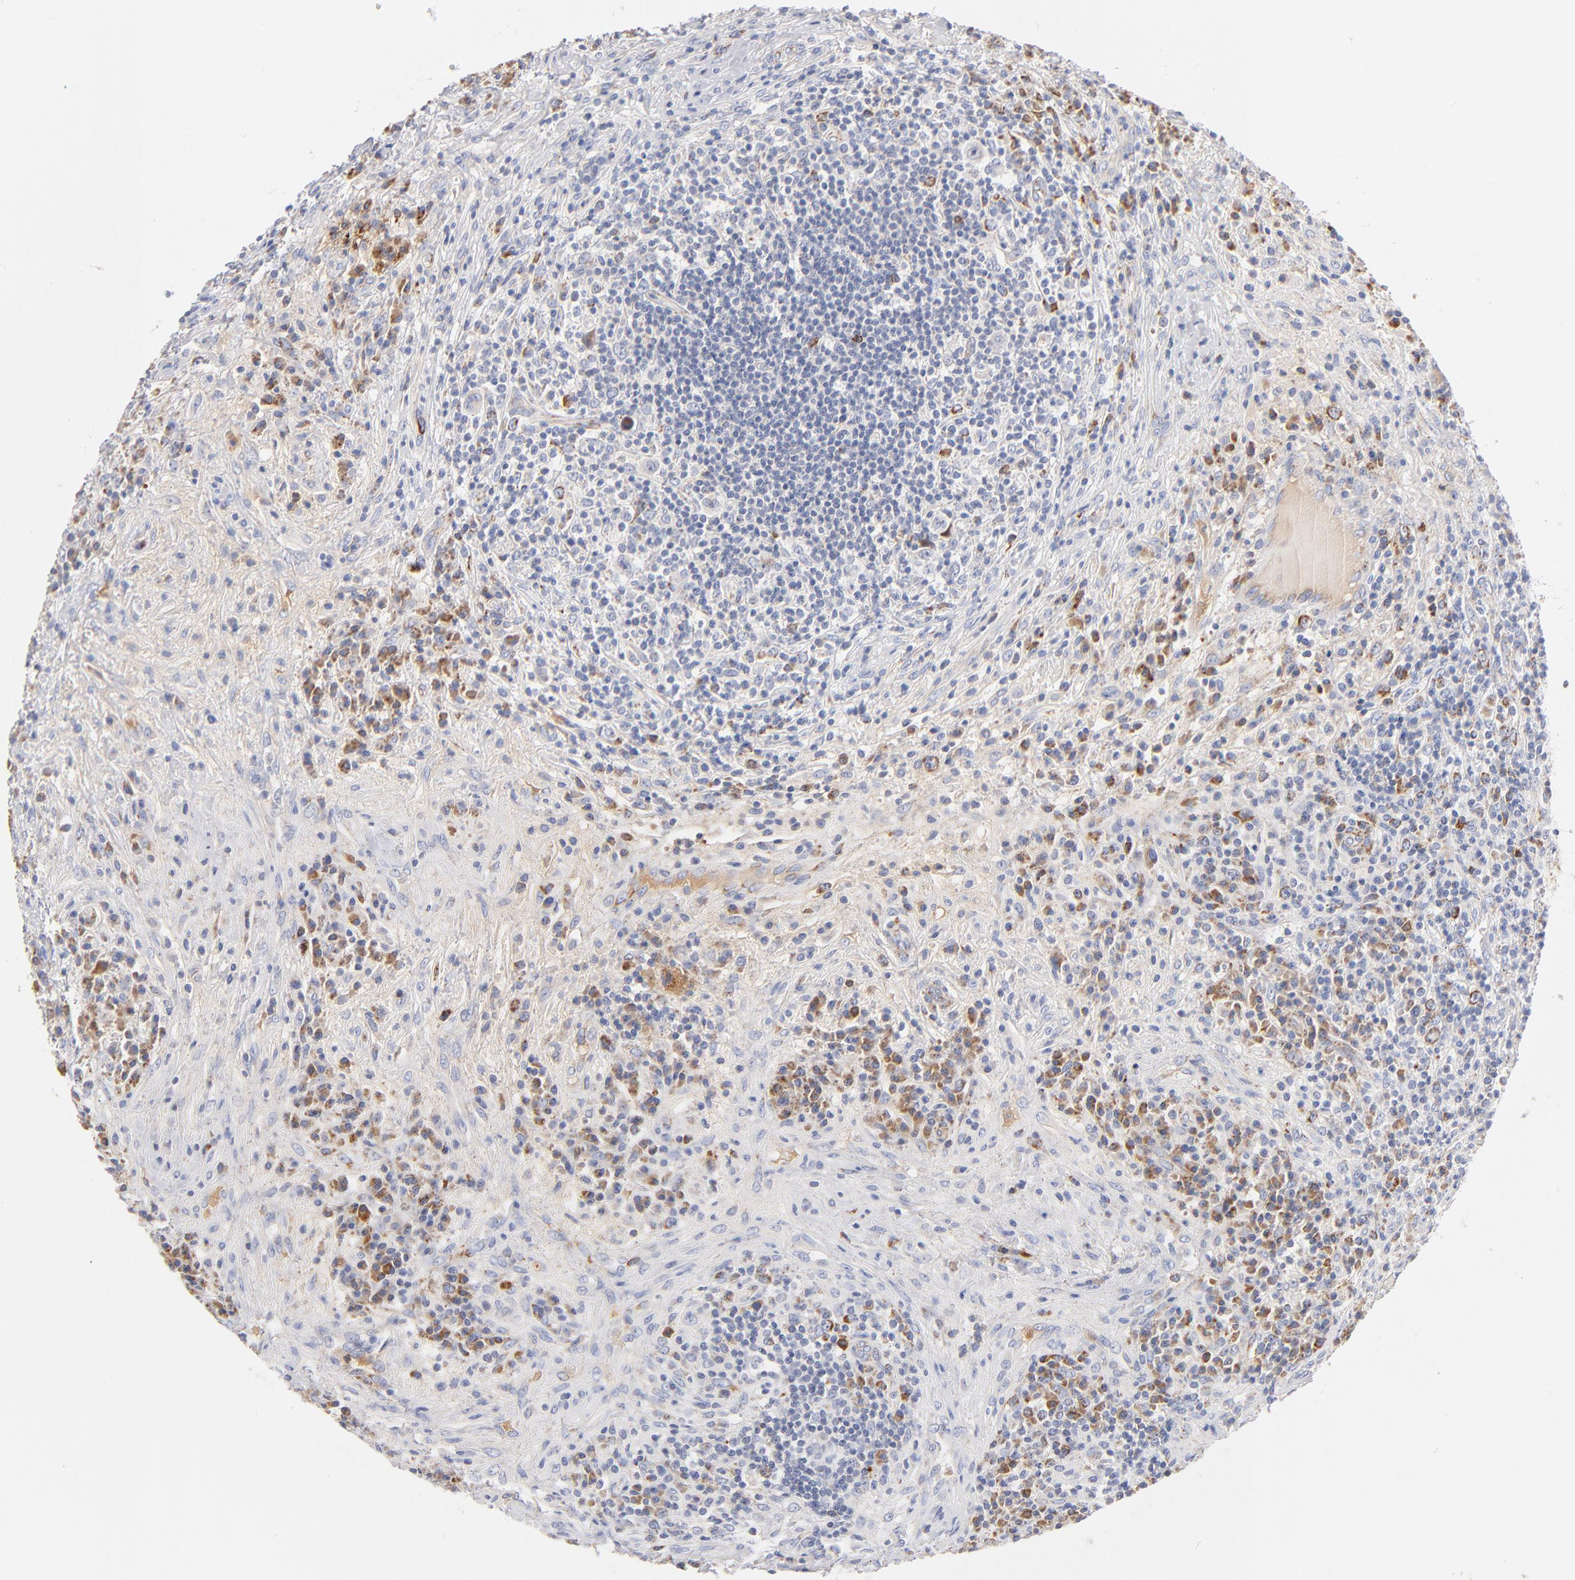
{"staining": {"intensity": "moderate", "quantity": "25%-75%", "location": "cytoplasmic/membranous"}, "tissue": "lymphoma", "cell_type": "Tumor cells", "image_type": "cancer", "snomed": [{"axis": "morphology", "description": "Hodgkin's disease, NOS"}, {"axis": "topography", "description": "Lymph node"}], "caption": "The histopathology image reveals a brown stain indicating the presence of a protein in the cytoplasmic/membranous of tumor cells in lymphoma.", "gene": "DLAT", "patient": {"sex": "female", "age": 25}}